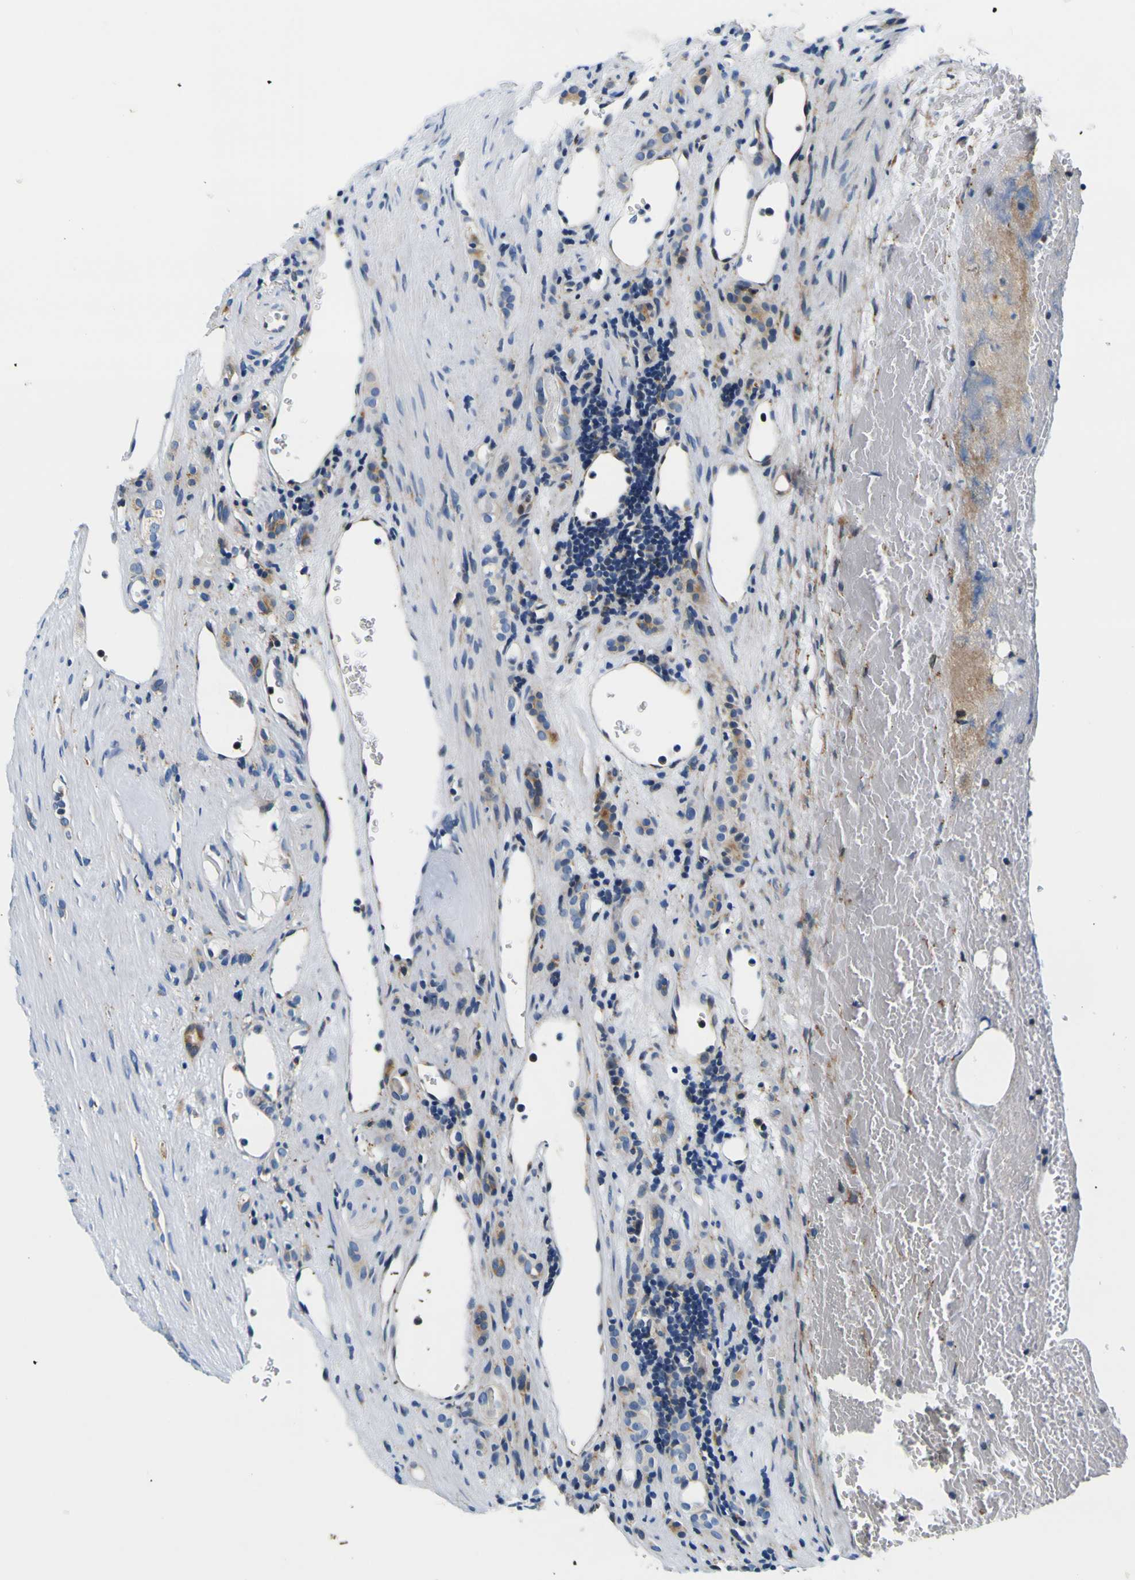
{"staining": {"intensity": "negative", "quantity": "none", "location": "none"}, "tissue": "renal cancer", "cell_type": "Tumor cells", "image_type": "cancer", "snomed": [{"axis": "morphology", "description": "Adenocarcinoma, NOS"}, {"axis": "topography", "description": "Kidney"}], "caption": "DAB immunohistochemical staining of human renal cancer exhibits no significant positivity in tumor cells.", "gene": "NLRP3", "patient": {"sex": "female", "age": 69}}